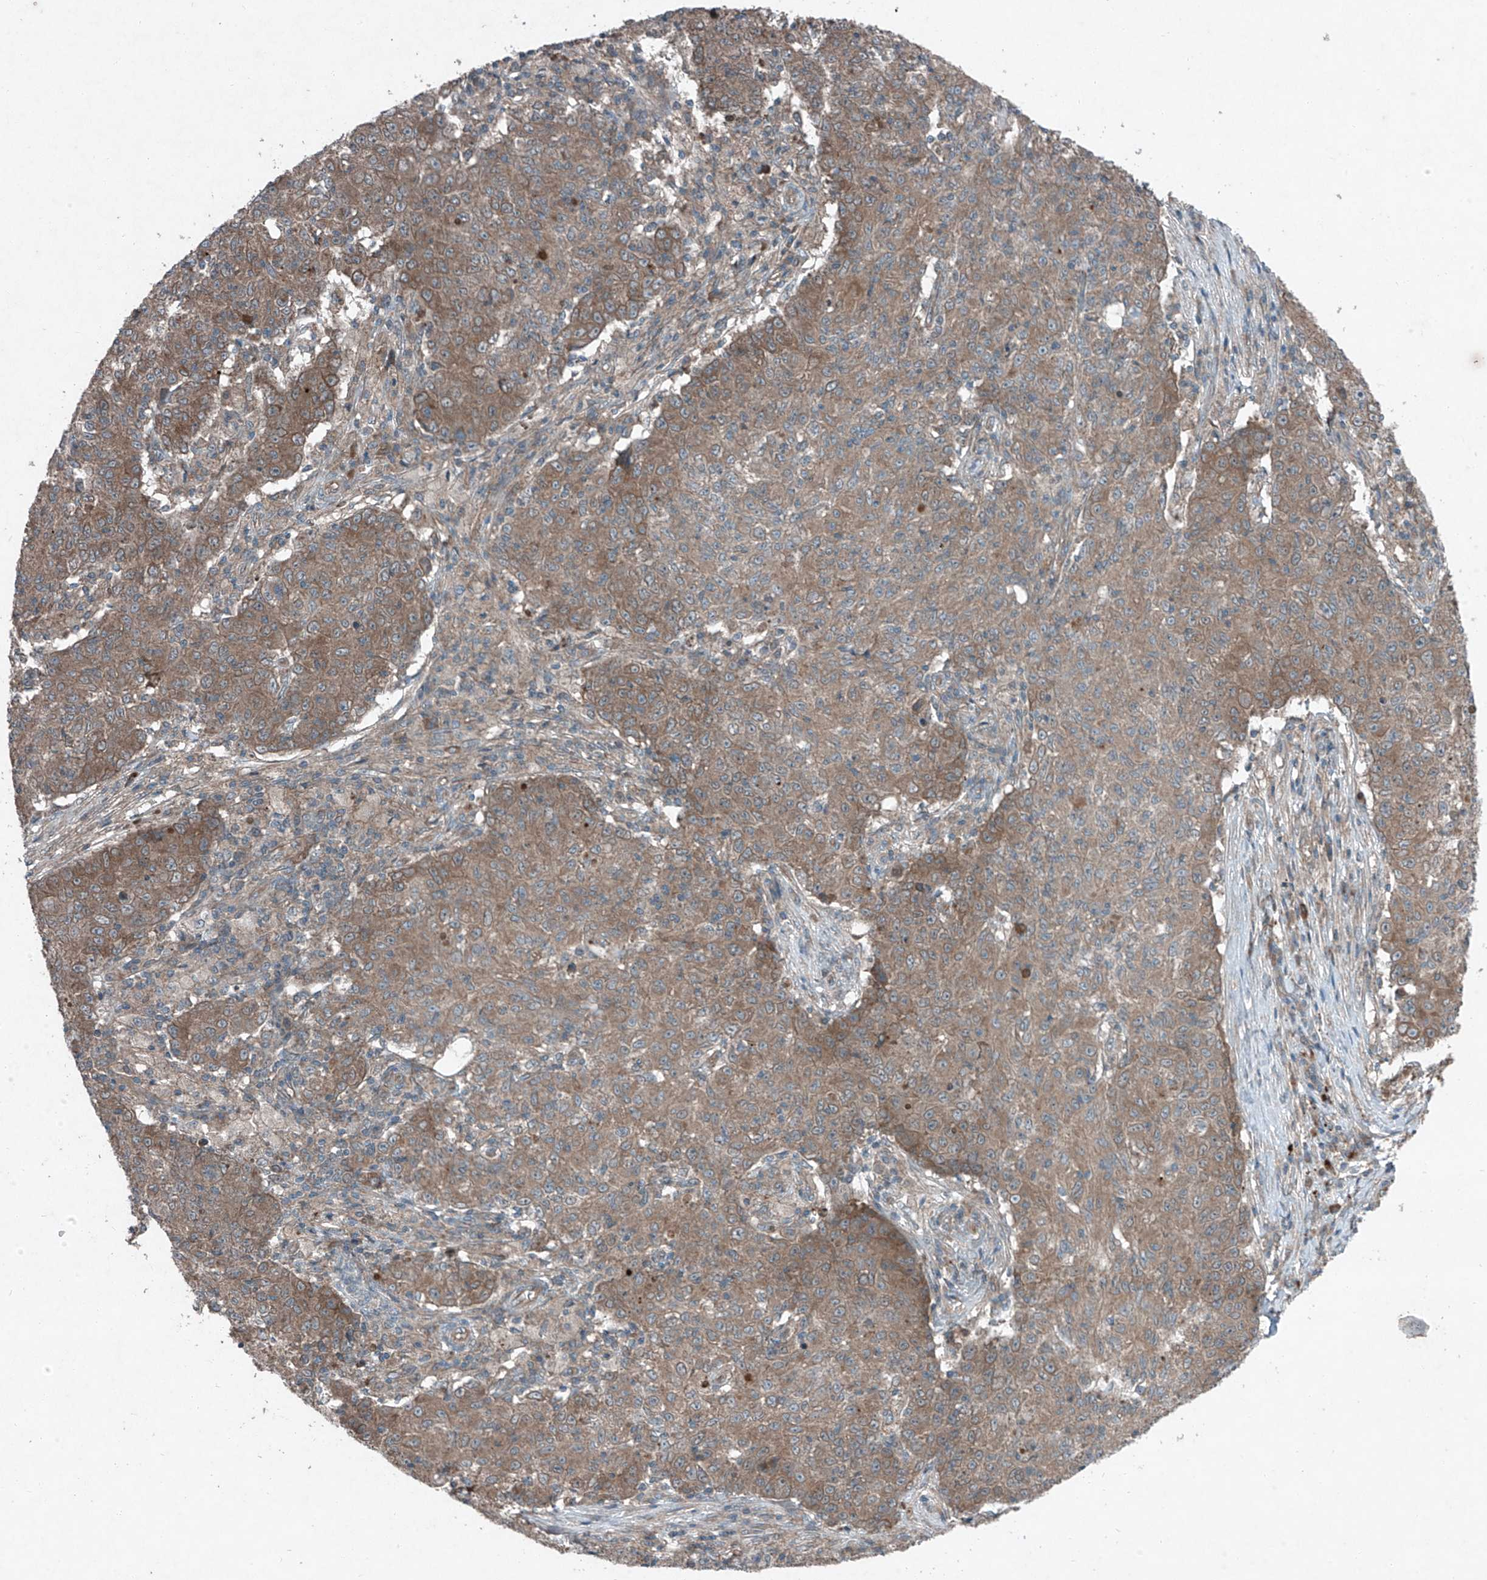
{"staining": {"intensity": "moderate", "quantity": "25%-75%", "location": "cytoplasmic/membranous"}, "tissue": "ovarian cancer", "cell_type": "Tumor cells", "image_type": "cancer", "snomed": [{"axis": "morphology", "description": "Carcinoma, endometroid"}, {"axis": "topography", "description": "Ovary"}], "caption": "Immunohistochemical staining of ovarian endometroid carcinoma demonstrates medium levels of moderate cytoplasmic/membranous protein staining in about 25%-75% of tumor cells.", "gene": "FOXRED2", "patient": {"sex": "female", "age": 42}}